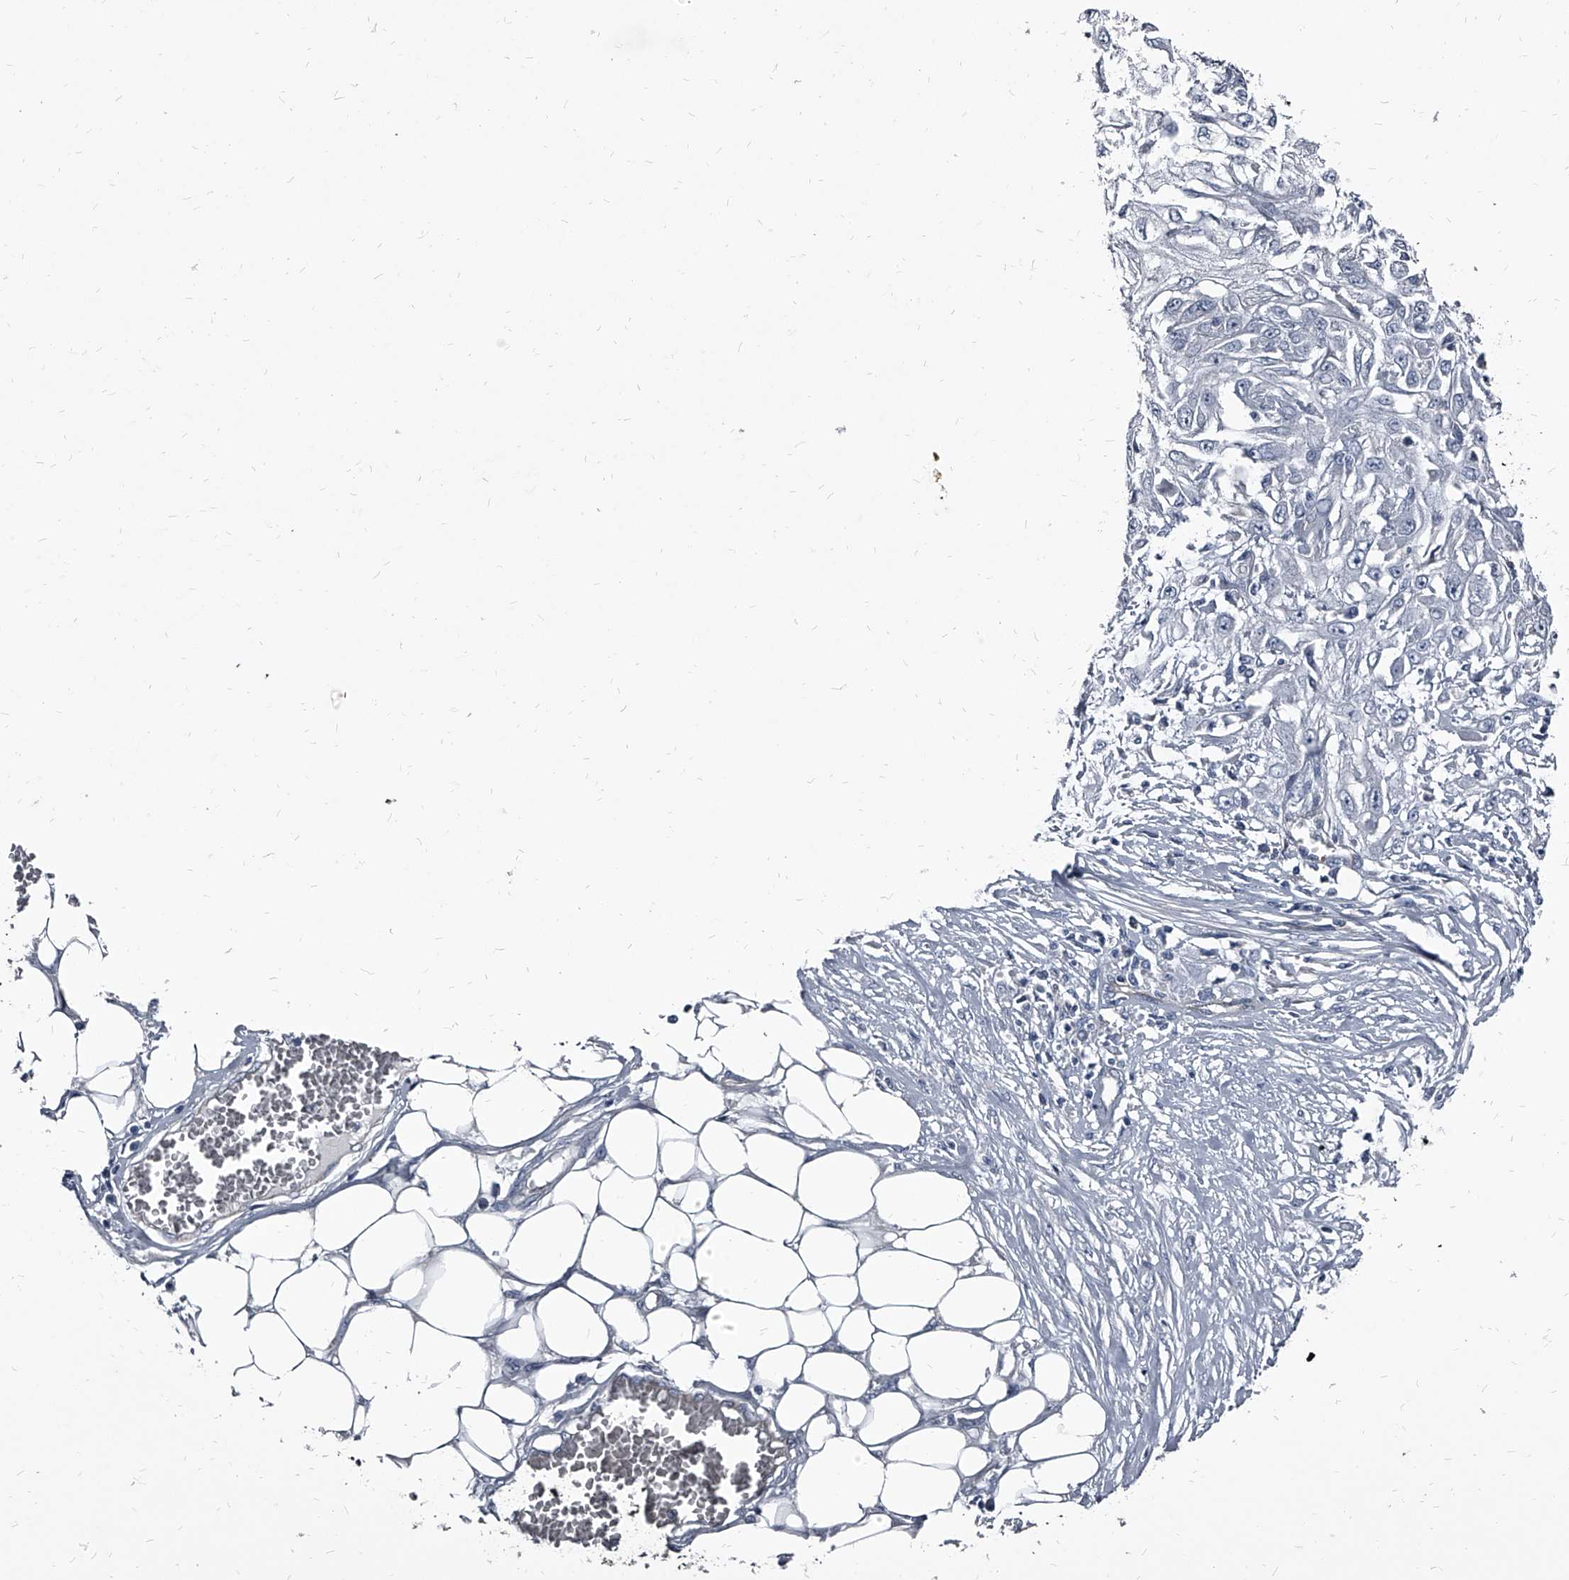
{"staining": {"intensity": "negative", "quantity": "none", "location": "none"}, "tissue": "skin cancer", "cell_type": "Tumor cells", "image_type": "cancer", "snomed": [{"axis": "morphology", "description": "Squamous cell carcinoma, NOS"}, {"axis": "morphology", "description": "Squamous cell carcinoma, metastatic, NOS"}, {"axis": "topography", "description": "Skin"}, {"axis": "topography", "description": "Lymph node"}], "caption": "High power microscopy image of an immunohistochemistry (IHC) photomicrograph of skin cancer, revealing no significant expression in tumor cells. (Stains: DAB (3,3'-diaminobenzidine) immunohistochemistry with hematoxylin counter stain, Microscopy: brightfield microscopy at high magnification).", "gene": "PGLYRP3", "patient": {"sex": "male", "age": 75}}